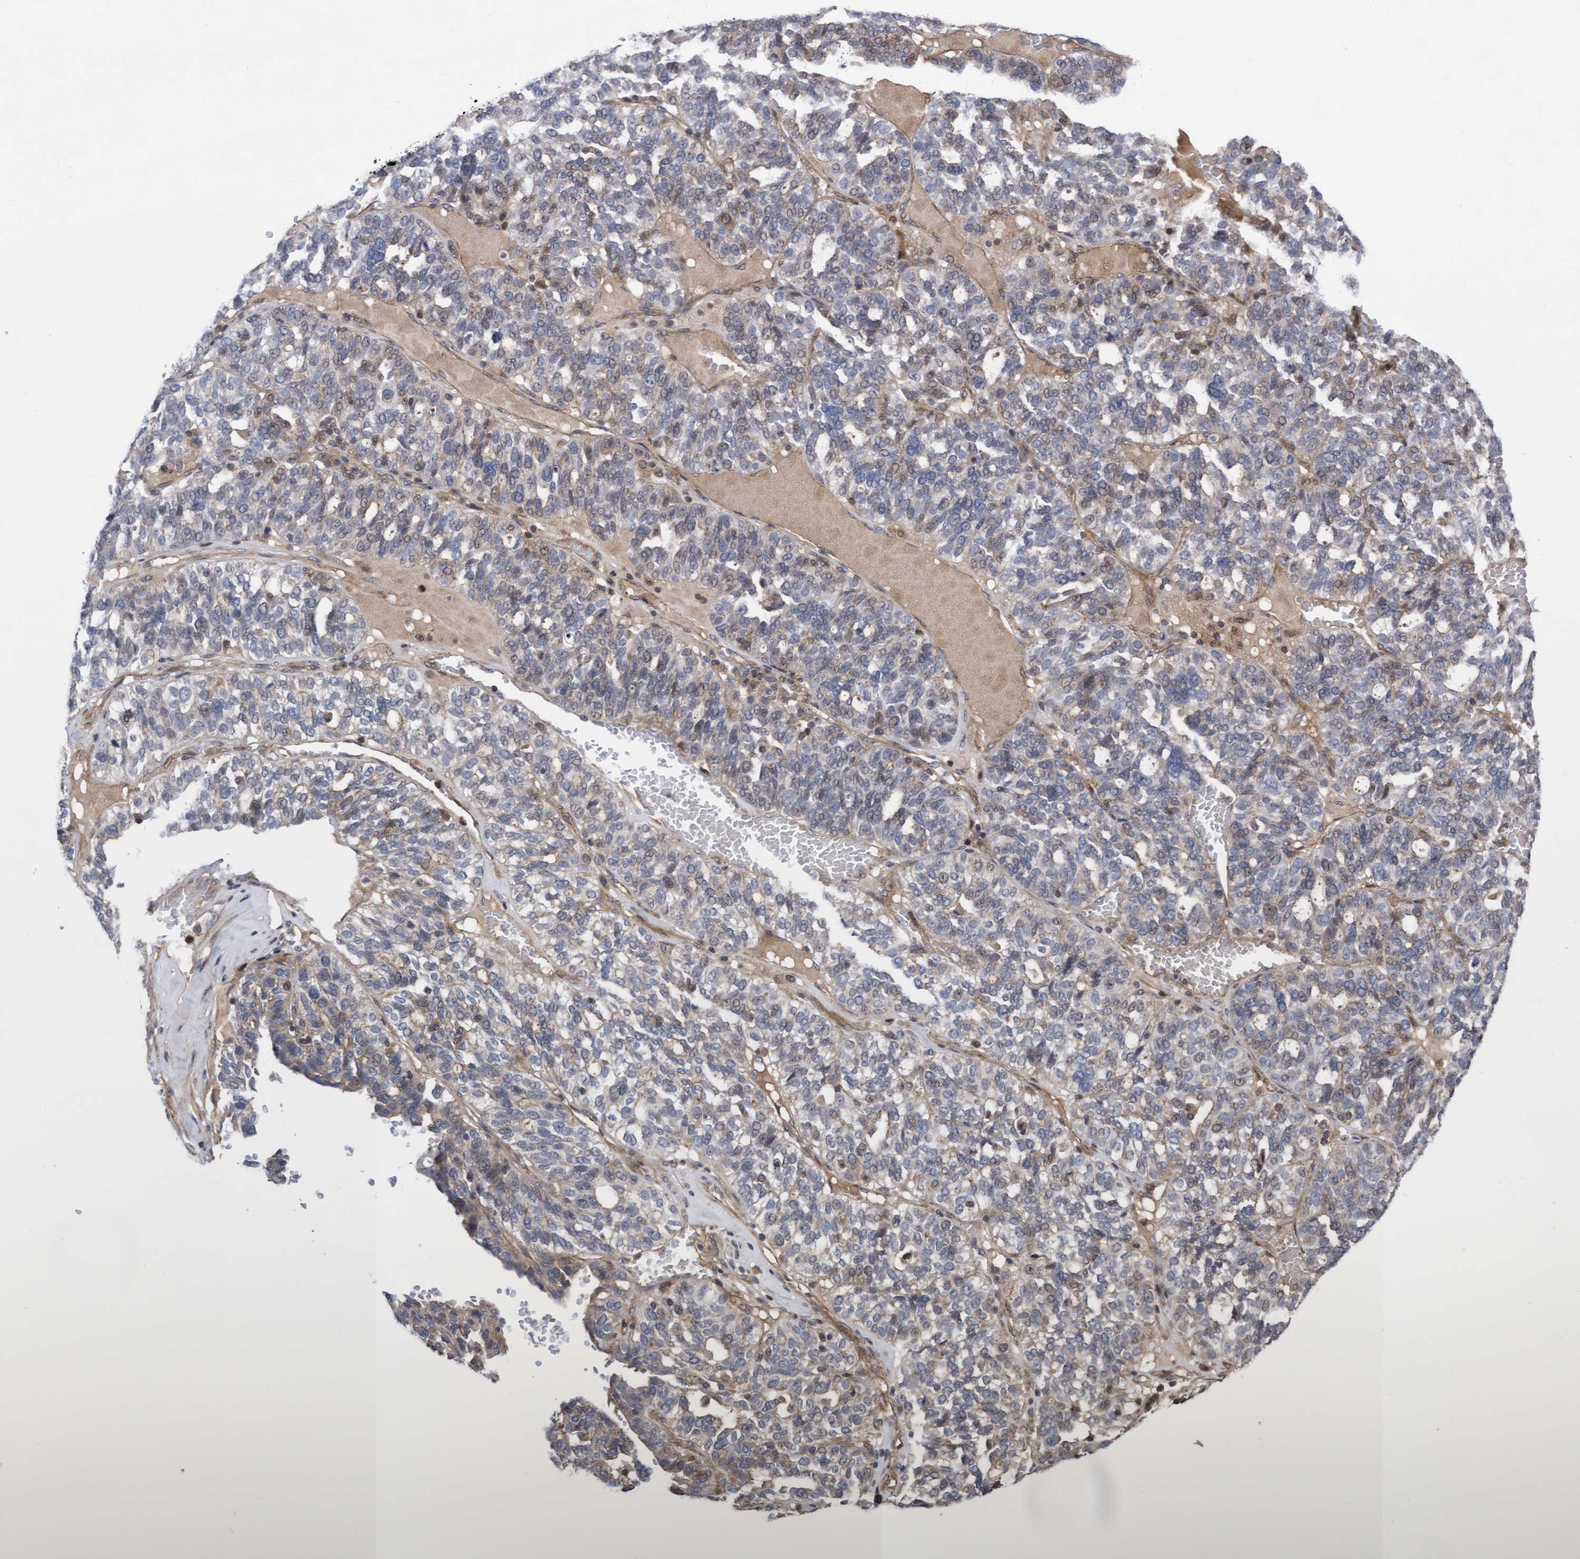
{"staining": {"intensity": "weak", "quantity": "25%-75%", "location": "cytoplasmic/membranous"}, "tissue": "ovarian cancer", "cell_type": "Tumor cells", "image_type": "cancer", "snomed": [{"axis": "morphology", "description": "Cystadenocarcinoma, serous, NOS"}, {"axis": "topography", "description": "Ovary"}], "caption": "Ovarian cancer (serous cystadenocarcinoma) stained with a brown dye shows weak cytoplasmic/membranous positive expression in approximately 25%-75% of tumor cells.", "gene": "COBL", "patient": {"sex": "female", "age": 59}}